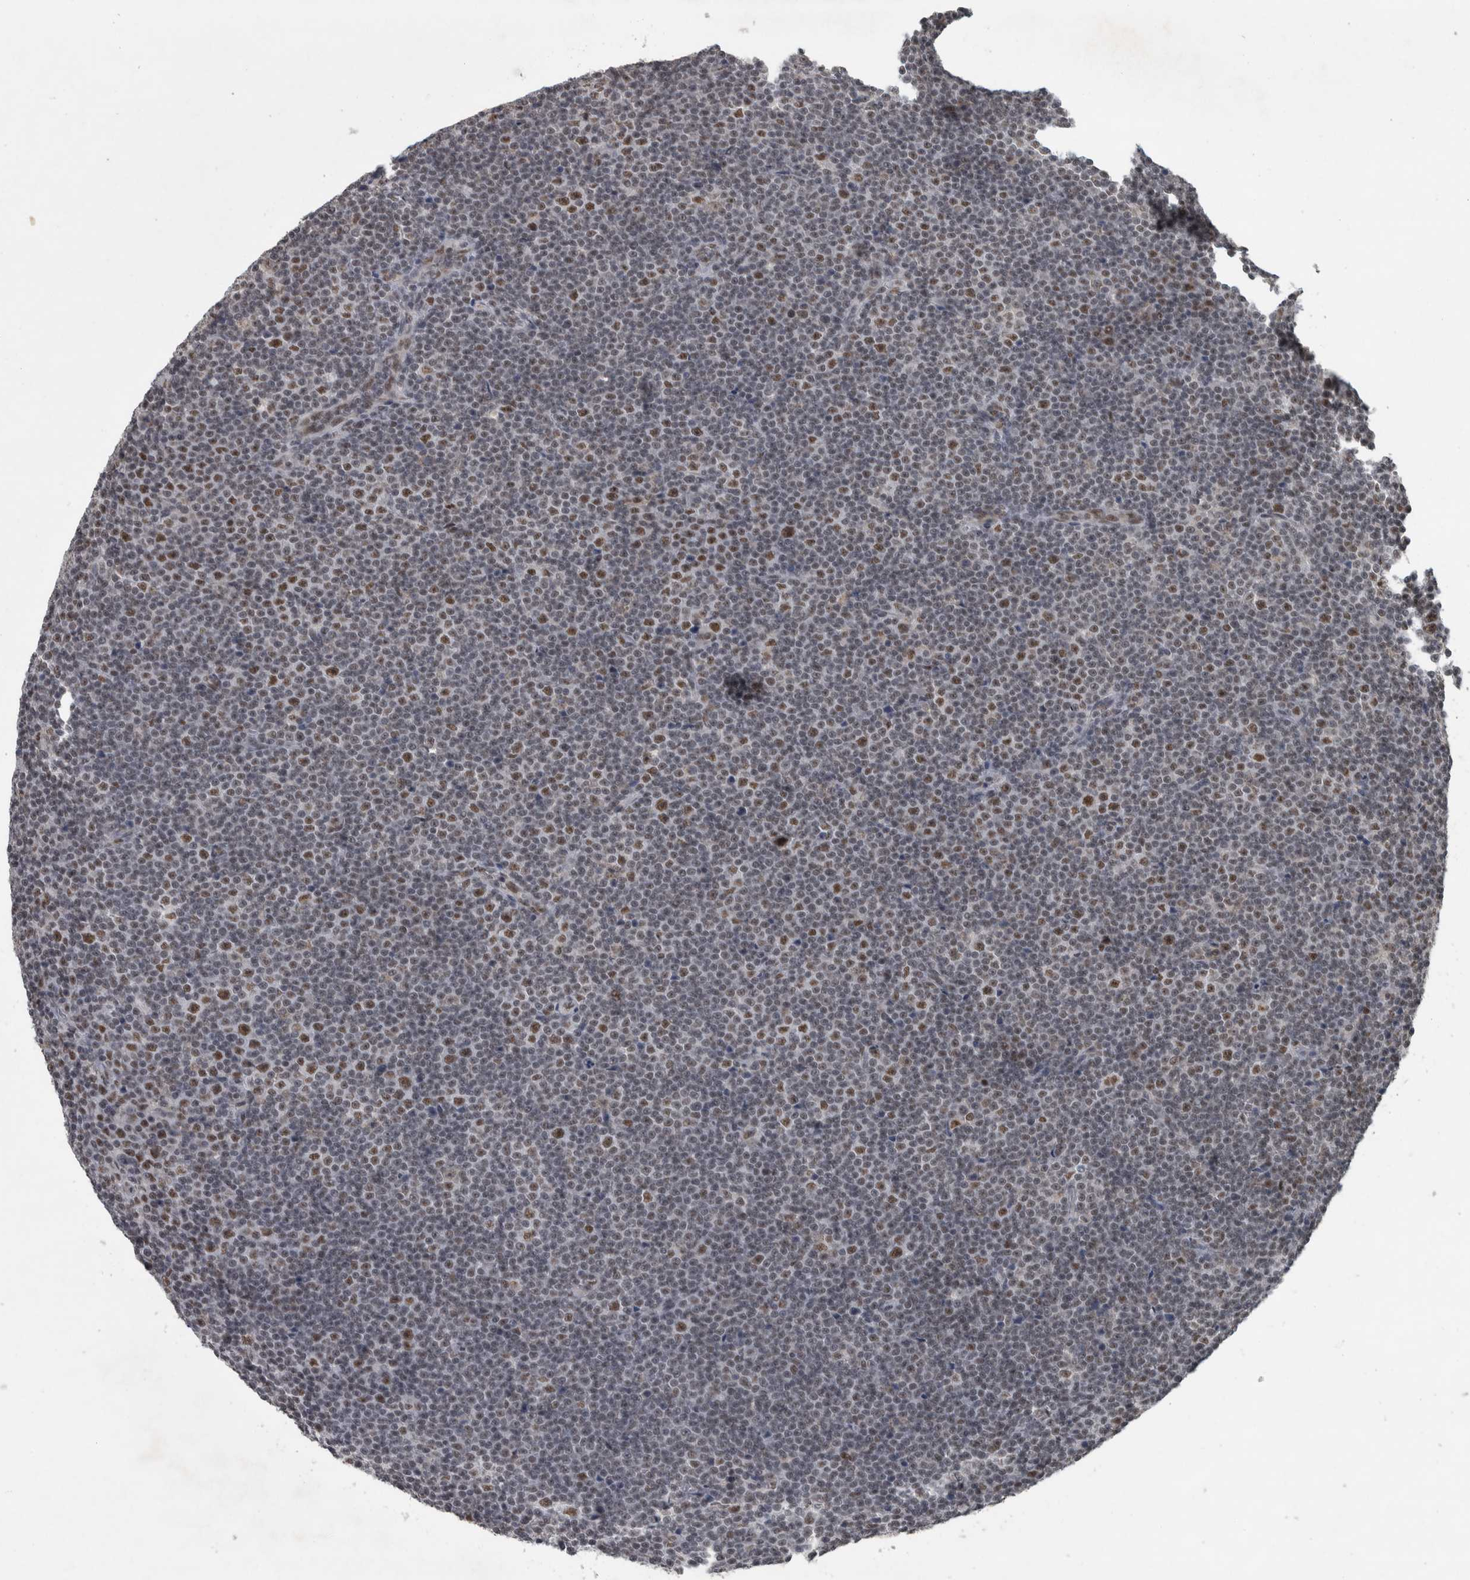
{"staining": {"intensity": "moderate", "quantity": "<25%", "location": "nuclear"}, "tissue": "lymphoma", "cell_type": "Tumor cells", "image_type": "cancer", "snomed": [{"axis": "morphology", "description": "Malignant lymphoma, non-Hodgkin's type, Low grade"}, {"axis": "topography", "description": "Lymph node"}], "caption": "Protein staining of lymphoma tissue reveals moderate nuclear positivity in approximately <25% of tumor cells.", "gene": "DDX42", "patient": {"sex": "female", "age": 67}}